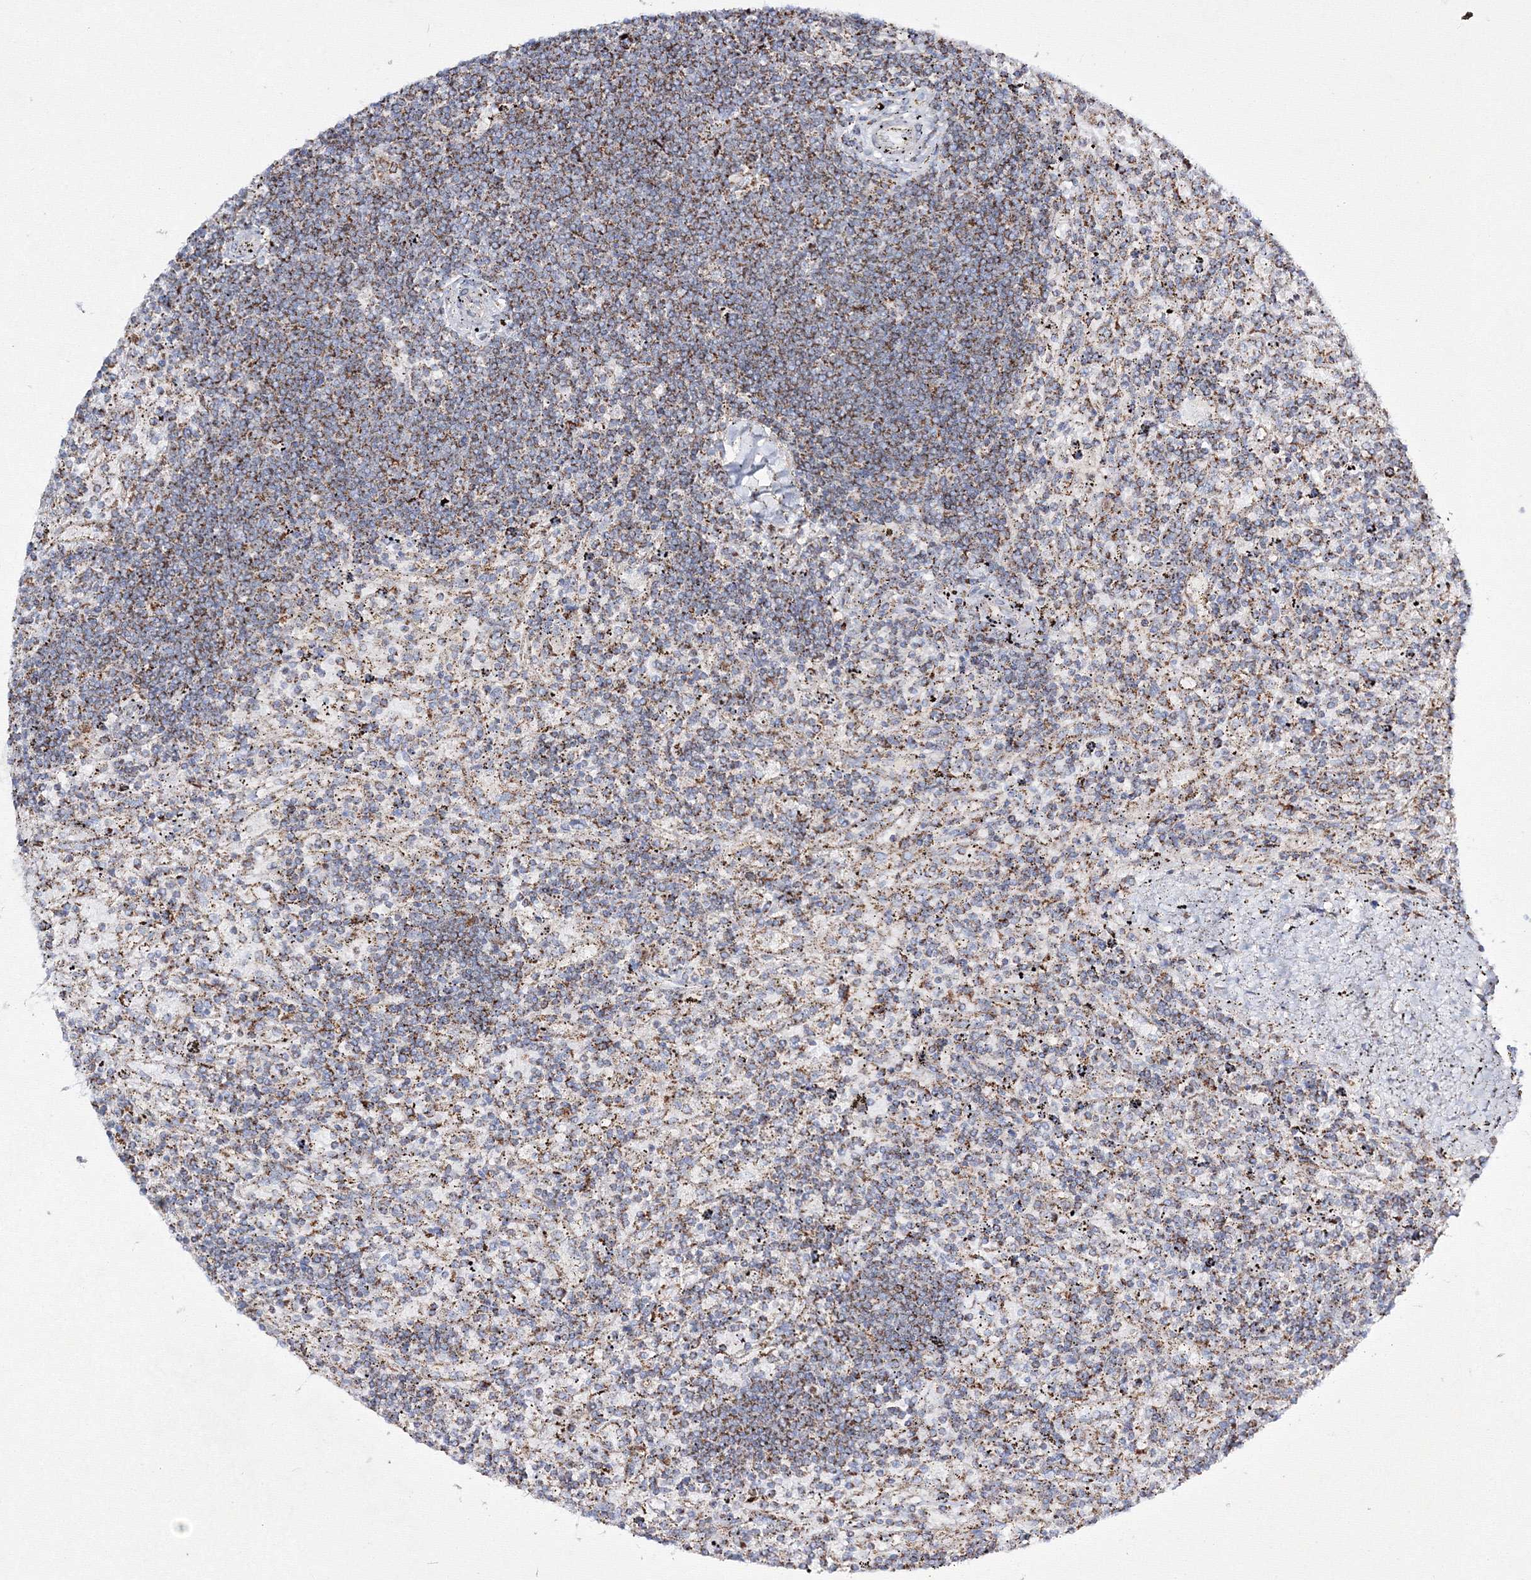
{"staining": {"intensity": "weak", "quantity": ">75%", "location": "cytoplasmic/membranous"}, "tissue": "lymphoma", "cell_type": "Tumor cells", "image_type": "cancer", "snomed": [{"axis": "morphology", "description": "Malignant lymphoma, non-Hodgkin's type, Low grade"}, {"axis": "topography", "description": "Spleen"}], "caption": "Immunohistochemical staining of human low-grade malignant lymphoma, non-Hodgkin's type shows weak cytoplasmic/membranous protein expression in approximately >75% of tumor cells.", "gene": "IGSF9", "patient": {"sex": "male", "age": 76}}